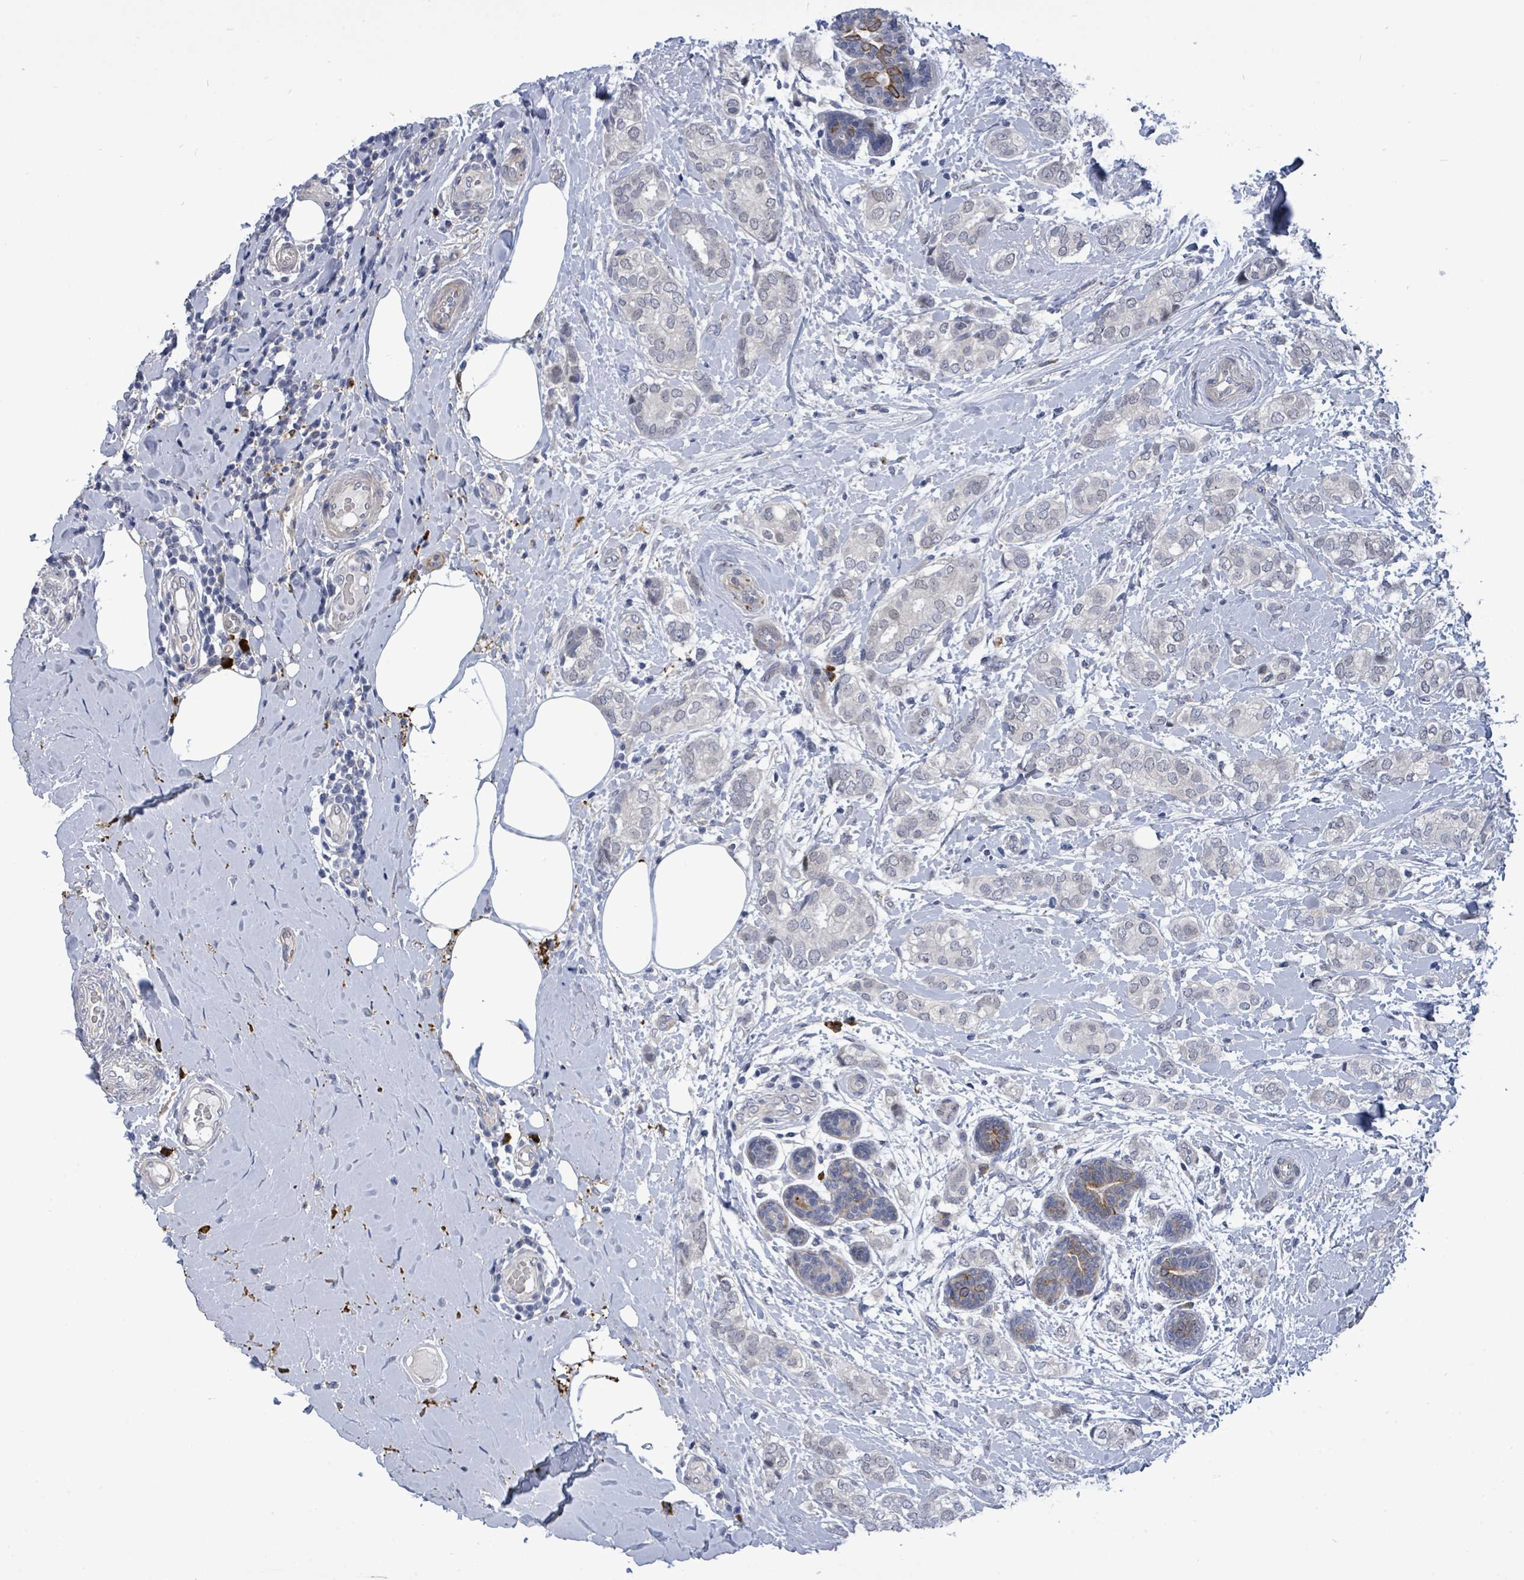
{"staining": {"intensity": "negative", "quantity": "none", "location": "none"}, "tissue": "breast cancer", "cell_type": "Tumor cells", "image_type": "cancer", "snomed": [{"axis": "morphology", "description": "Duct carcinoma"}, {"axis": "topography", "description": "Breast"}], "caption": "This is an immunohistochemistry photomicrograph of human breast intraductal carcinoma. There is no staining in tumor cells.", "gene": "CT45A5", "patient": {"sex": "female", "age": 73}}